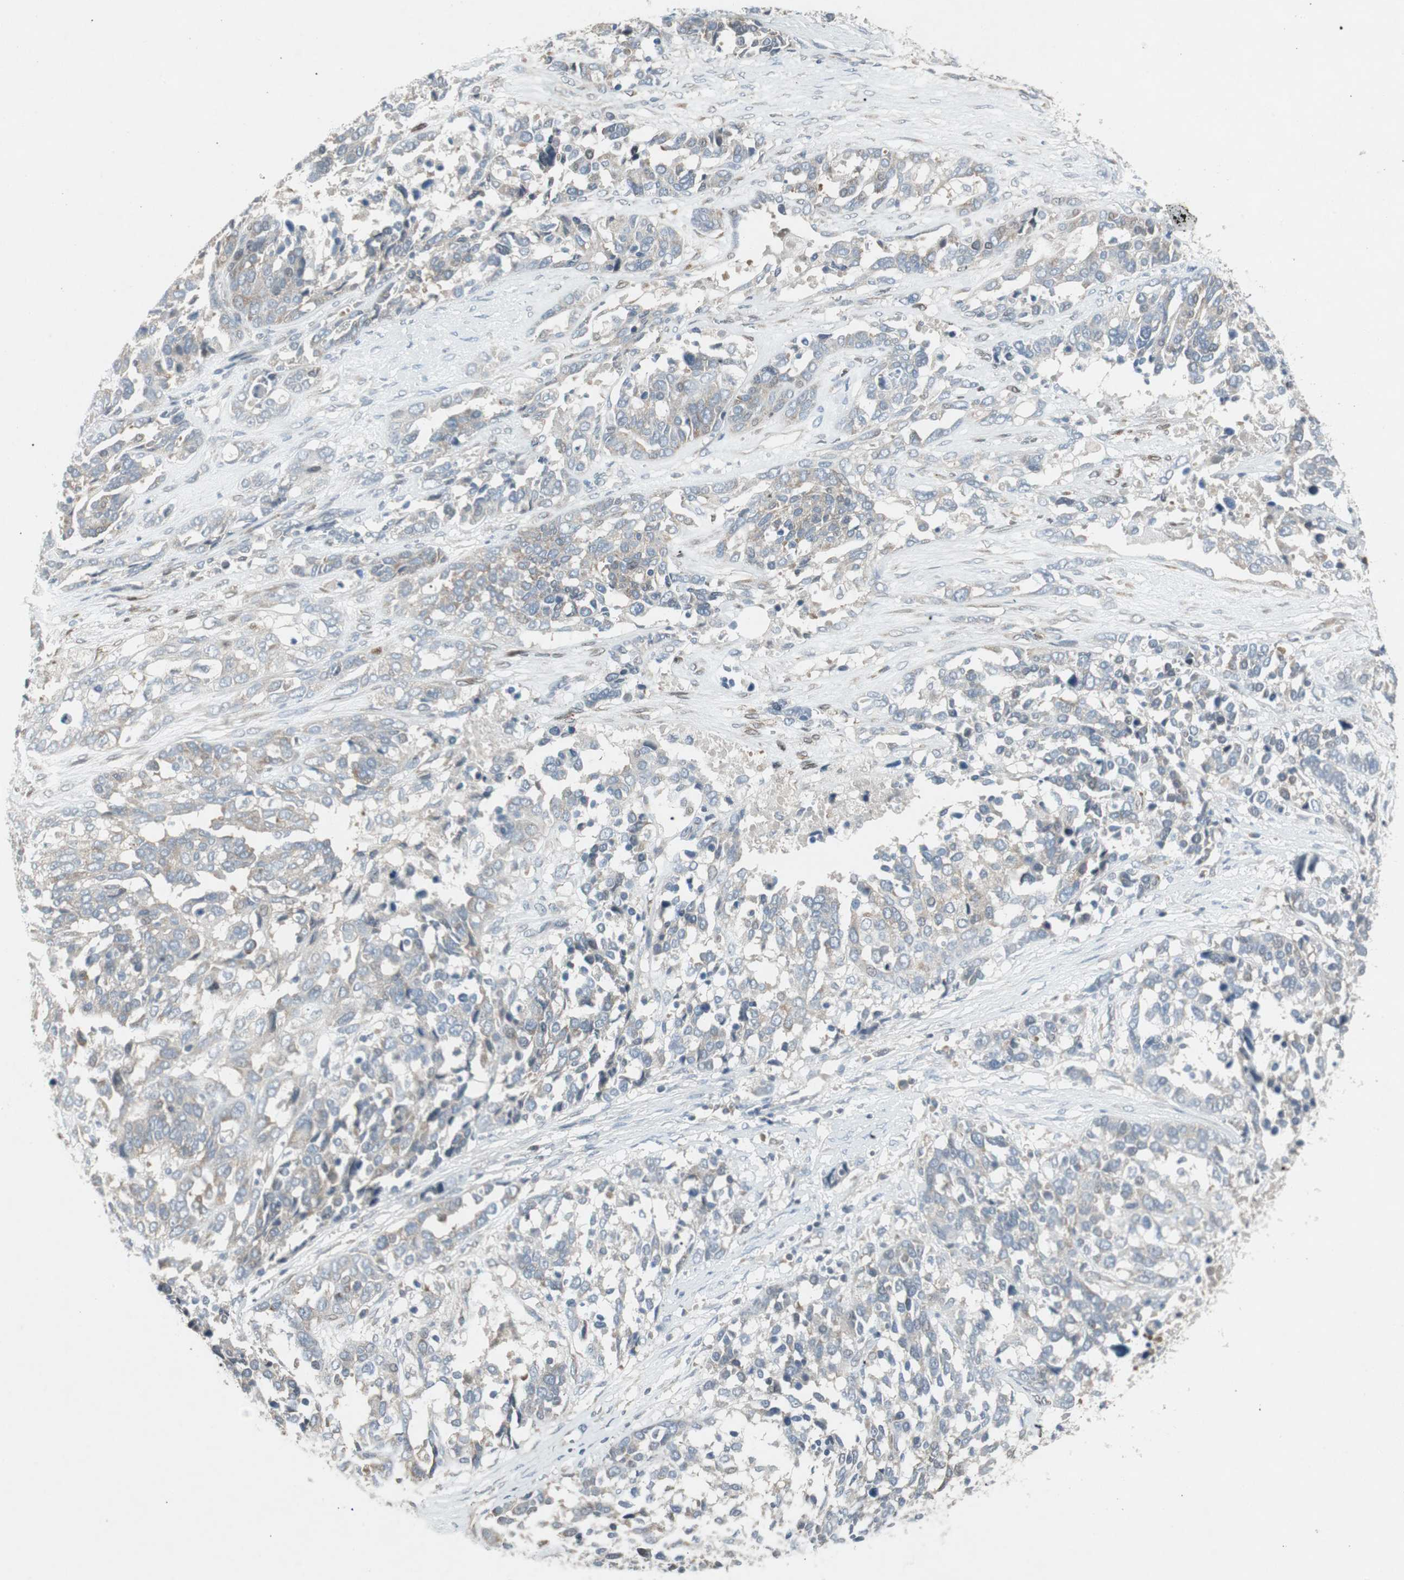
{"staining": {"intensity": "weak", "quantity": "25%-75%", "location": "cytoplasmic/membranous"}, "tissue": "ovarian cancer", "cell_type": "Tumor cells", "image_type": "cancer", "snomed": [{"axis": "morphology", "description": "Cystadenocarcinoma, serous, NOS"}, {"axis": "topography", "description": "Ovary"}], "caption": "Ovarian cancer (serous cystadenocarcinoma) stained with a protein marker displays weak staining in tumor cells.", "gene": "PANK2", "patient": {"sex": "female", "age": 44}}